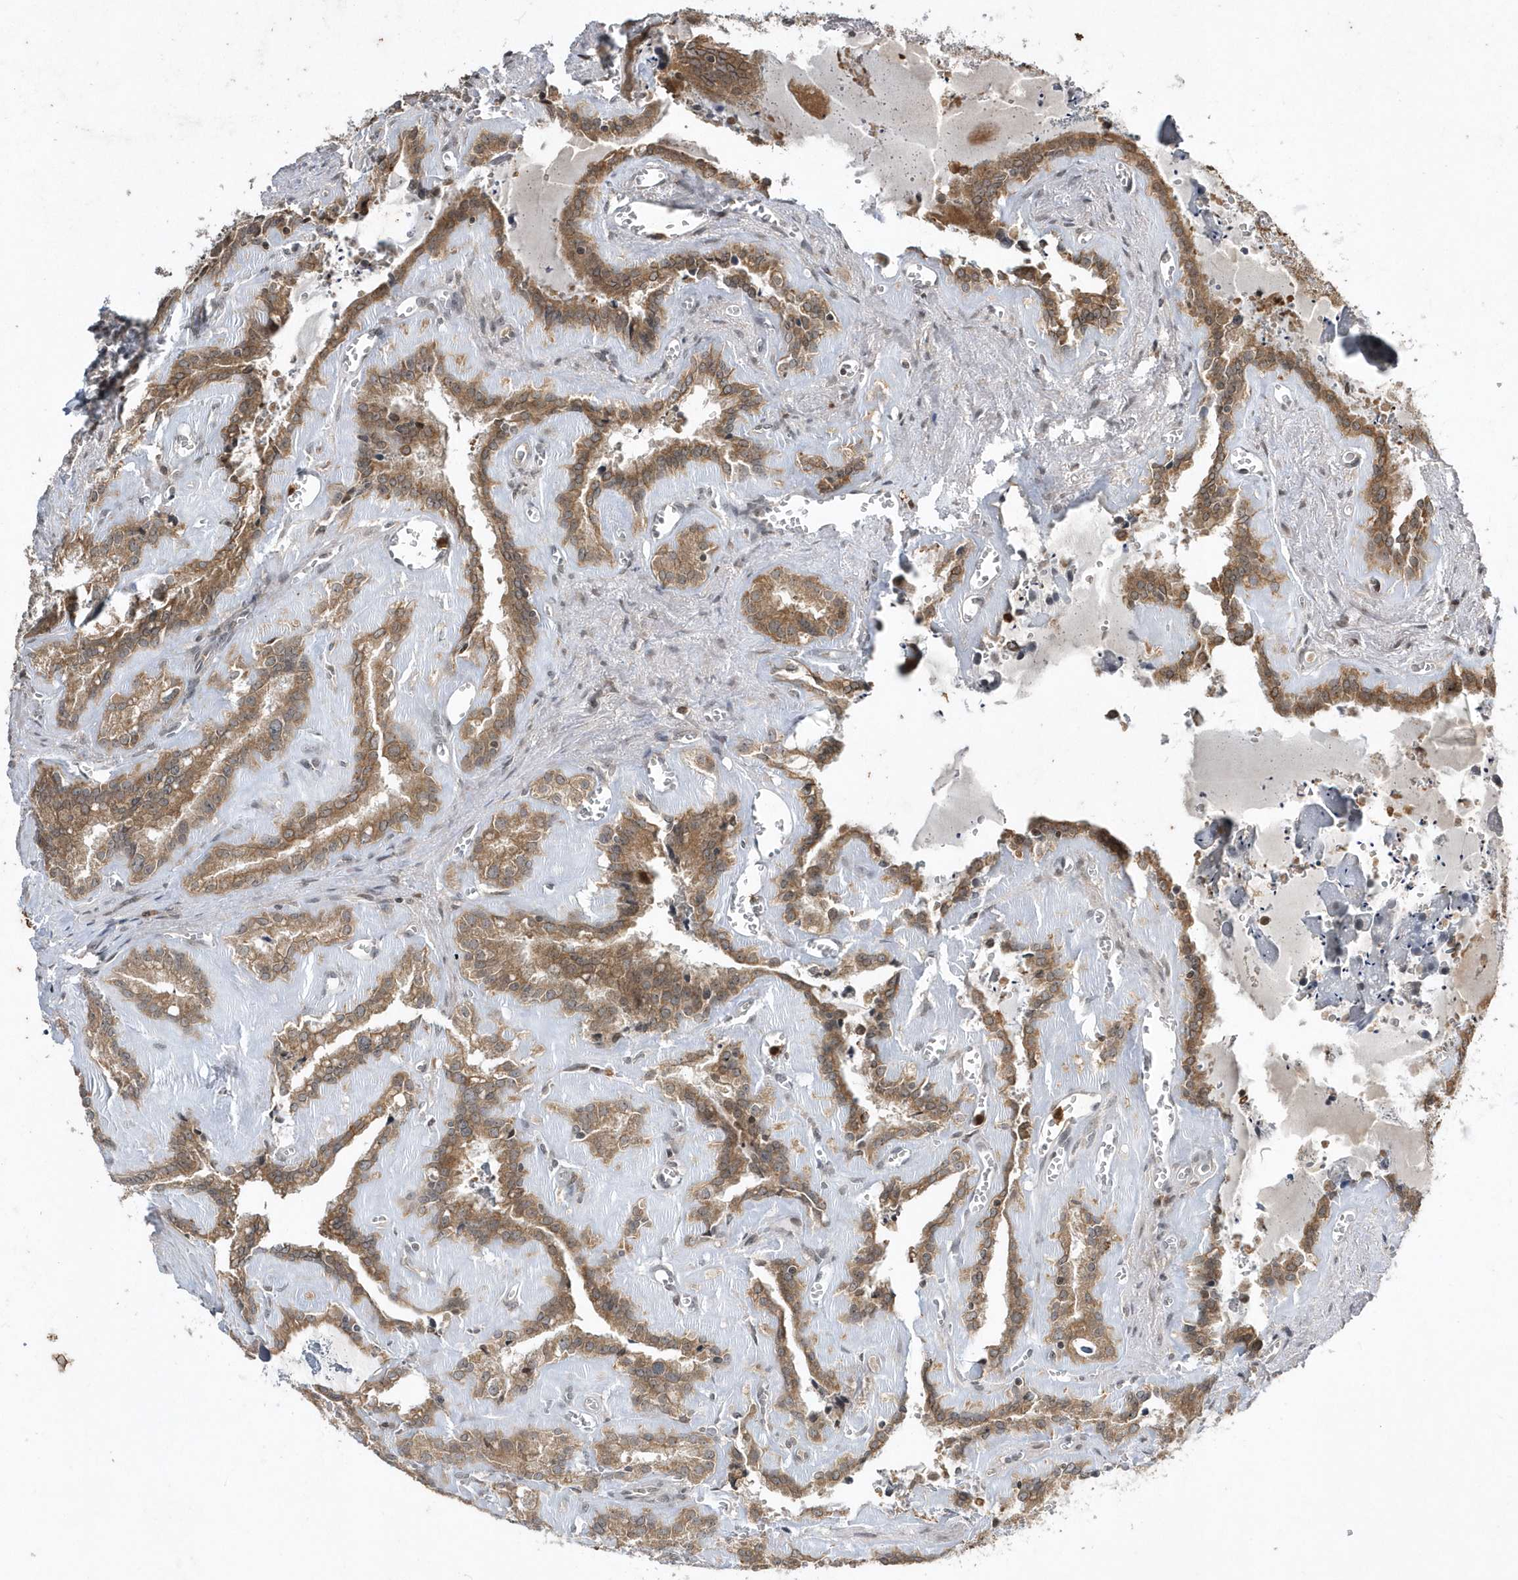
{"staining": {"intensity": "moderate", "quantity": ">75%", "location": "cytoplasmic/membranous"}, "tissue": "seminal vesicle", "cell_type": "Glandular cells", "image_type": "normal", "snomed": [{"axis": "morphology", "description": "Normal tissue, NOS"}, {"axis": "topography", "description": "Prostate"}, {"axis": "topography", "description": "Seminal veicle"}], "caption": "This is a photomicrograph of immunohistochemistry (IHC) staining of benign seminal vesicle, which shows moderate positivity in the cytoplasmic/membranous of glandular cells.", "gene": "EIF2B1", "patient": {"sex": "male", "age": 59}}